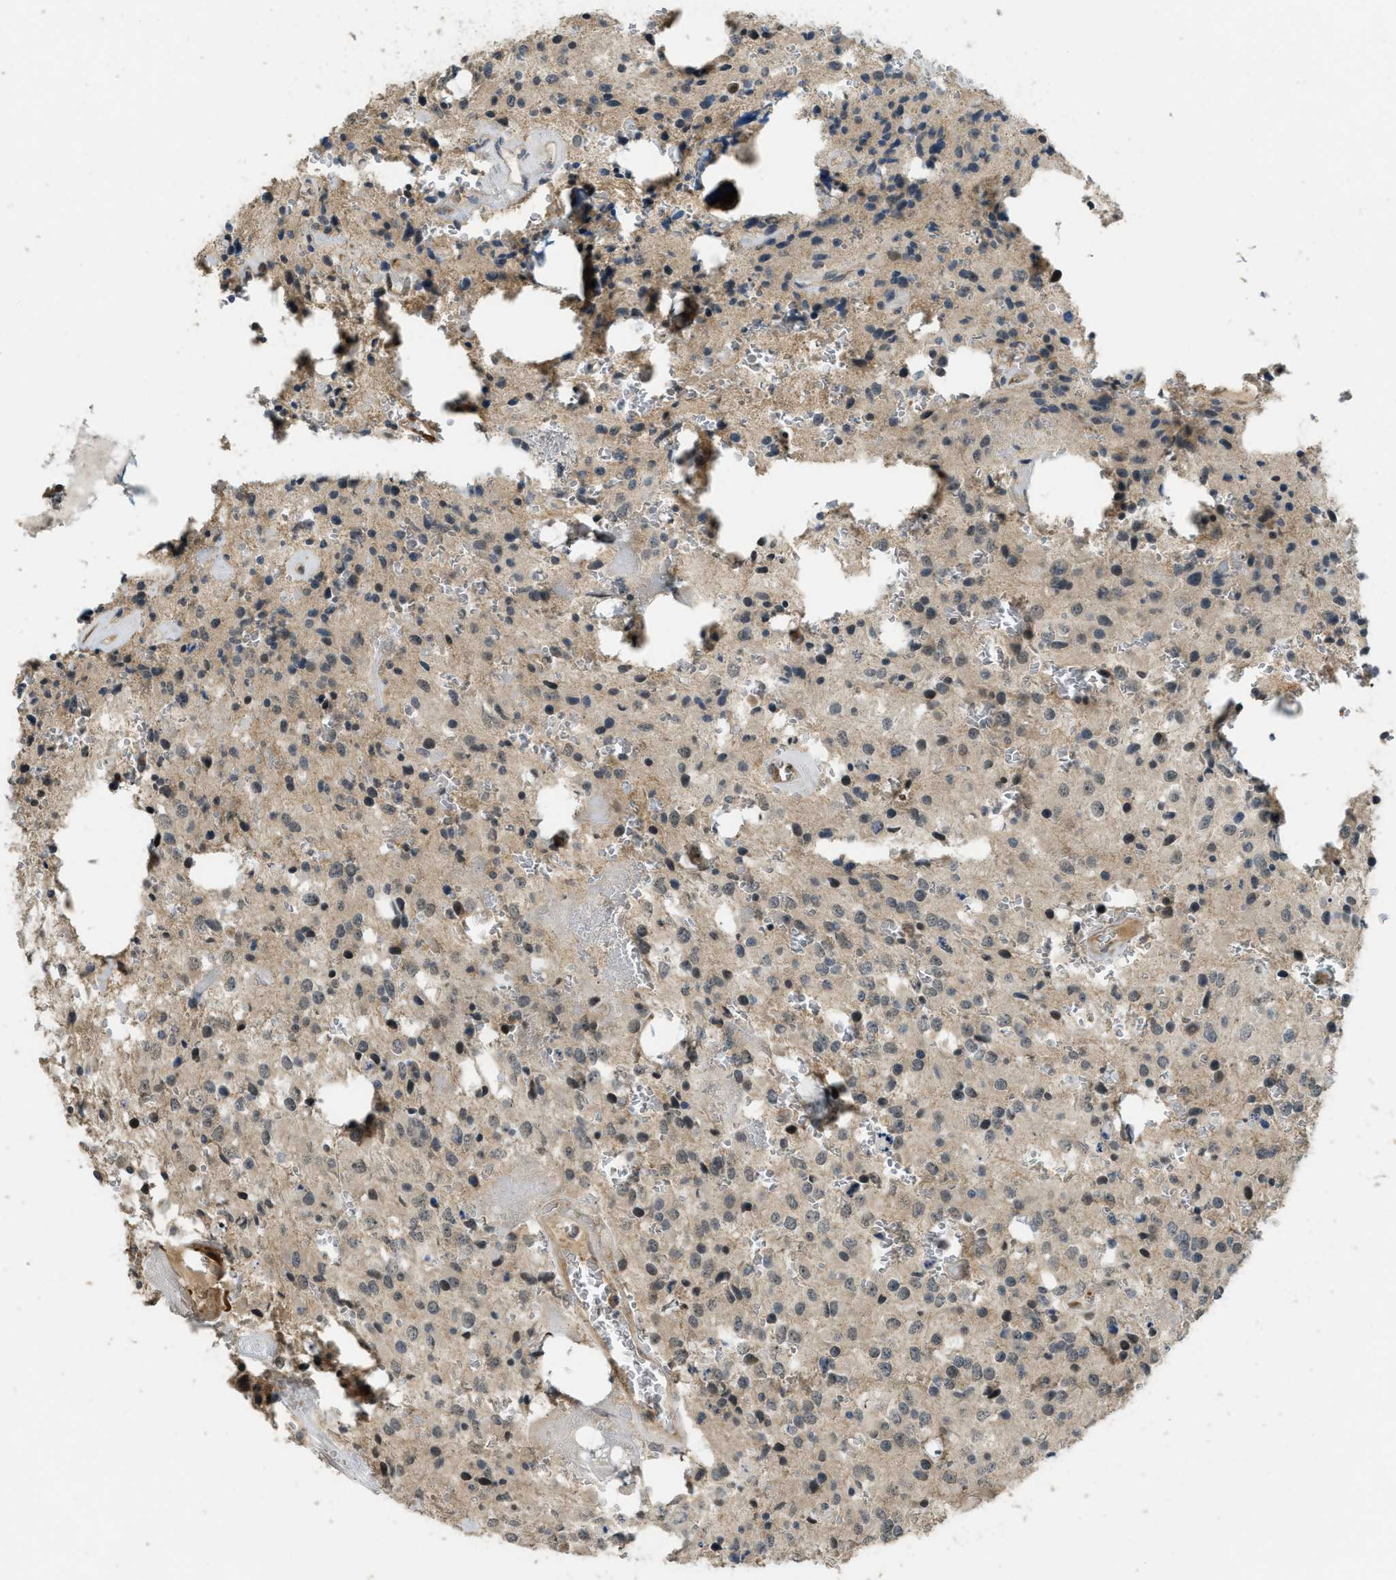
{"staining": {"intensity": "weak", "quantity": "25%-75%", "location": "cytoplasmic/membranous"}, "tissue": "glioma", "cell_type": "Tumor cells", "image_type": "cancer", "snomed": [{"axis": "morphology", "description": "Glioma, malignant, Low grade"}, {"axis": "topography", "description": "Brain"}], "caption": "Immunohistochemical staining of glioma displays low levels of weak cytoplasmic/membranous positivity in approximately 25%-75% of tumor cells.", "gene": "IGF2BP2", "patient": {"sex": "male", "age": 58}}